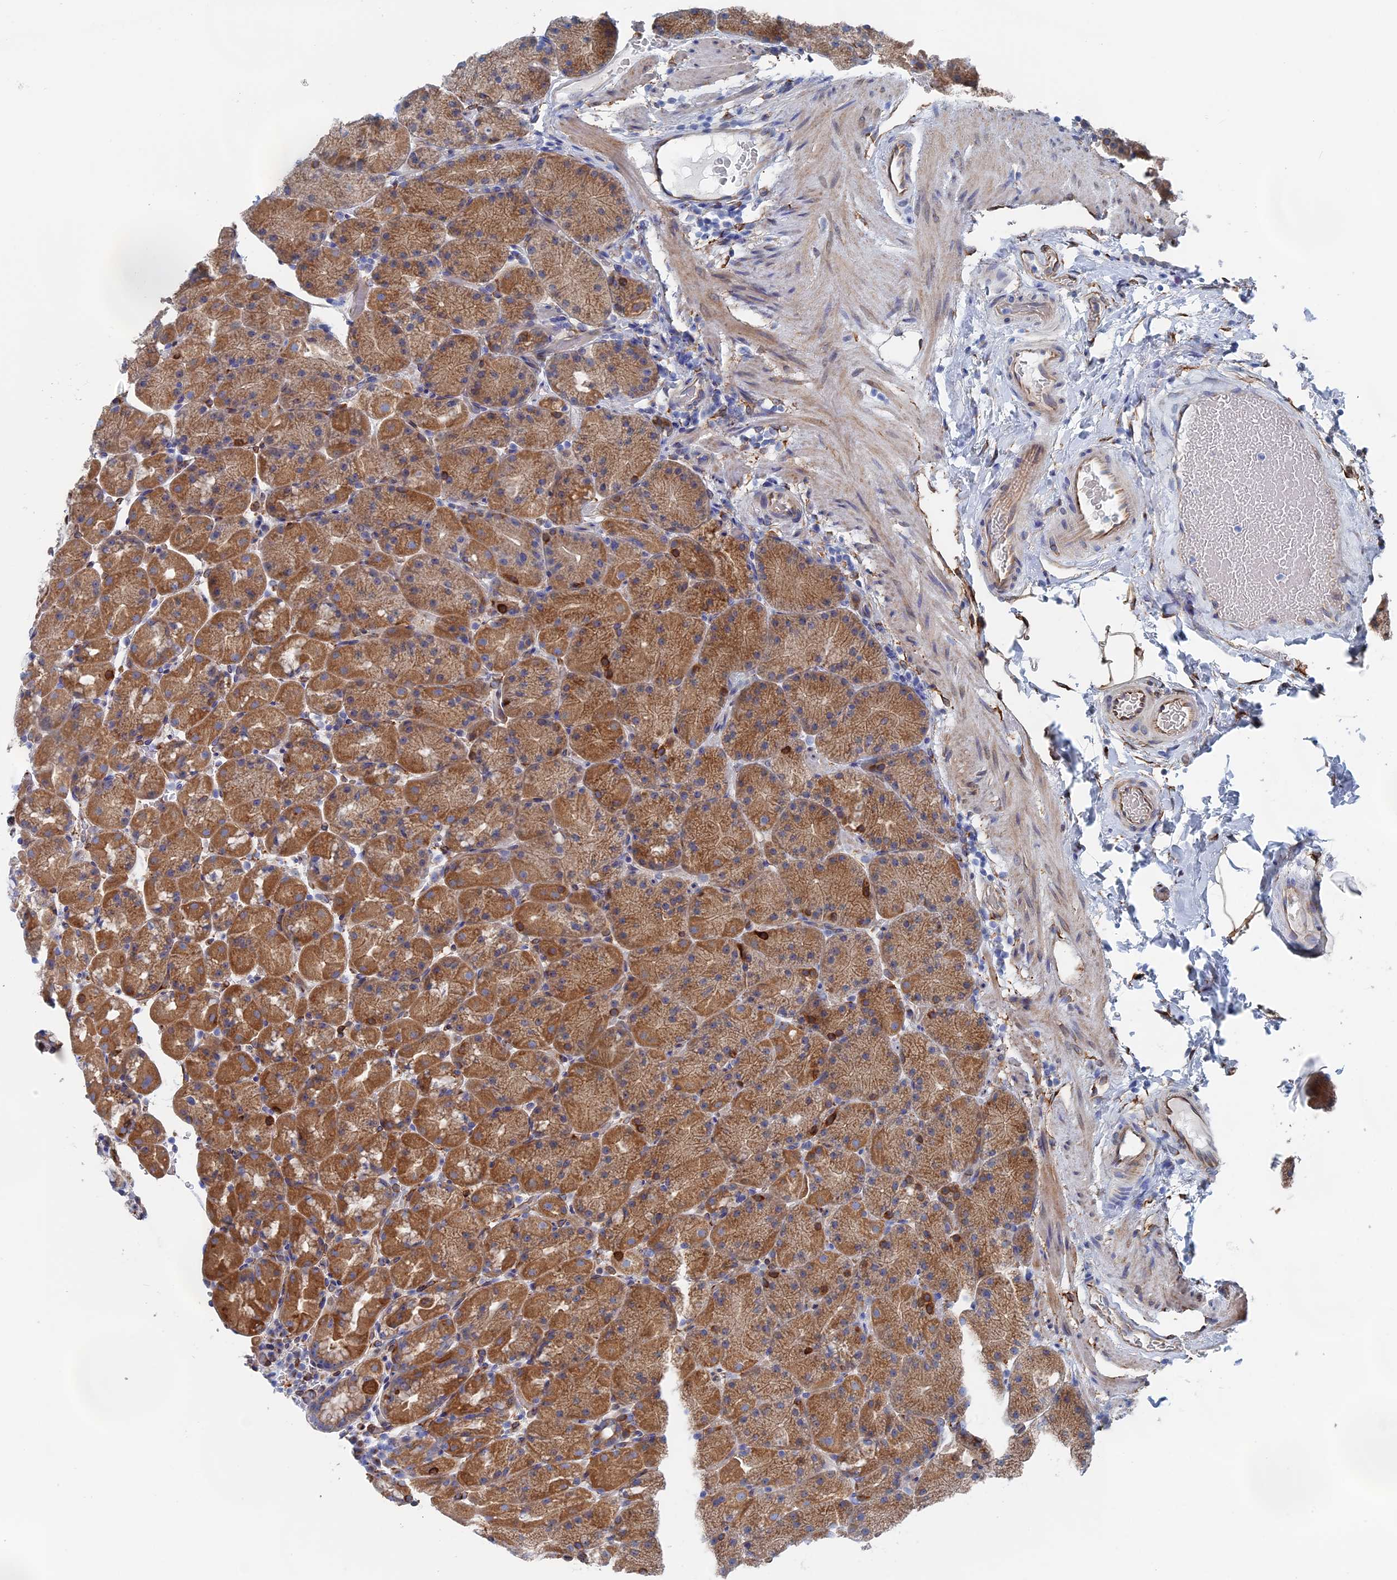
{"staining": {"intensity": "moderate", "quantity": ">75%", "location": "cytoplasmic/membranous"}, "tissue": "stomach", "cell_type": "Glandular cells", "image_type": "normal", "snomed": [{"axis": "morphology", "description": "Normal tissue, NOS"}, {"axis": "topography", "description": "Stomach, upper"}, {"axis": "topography", "description": "Stomach, lower"}], "caption": "Stomach stained for a protein shows moderate cytoplasmic/membranous positivity in glandular cells. (DAB IHC, brown staining for protein, blue staining for nuclei).", "gene": "COG7", "patient": {"sex": "male", "age": 67}}